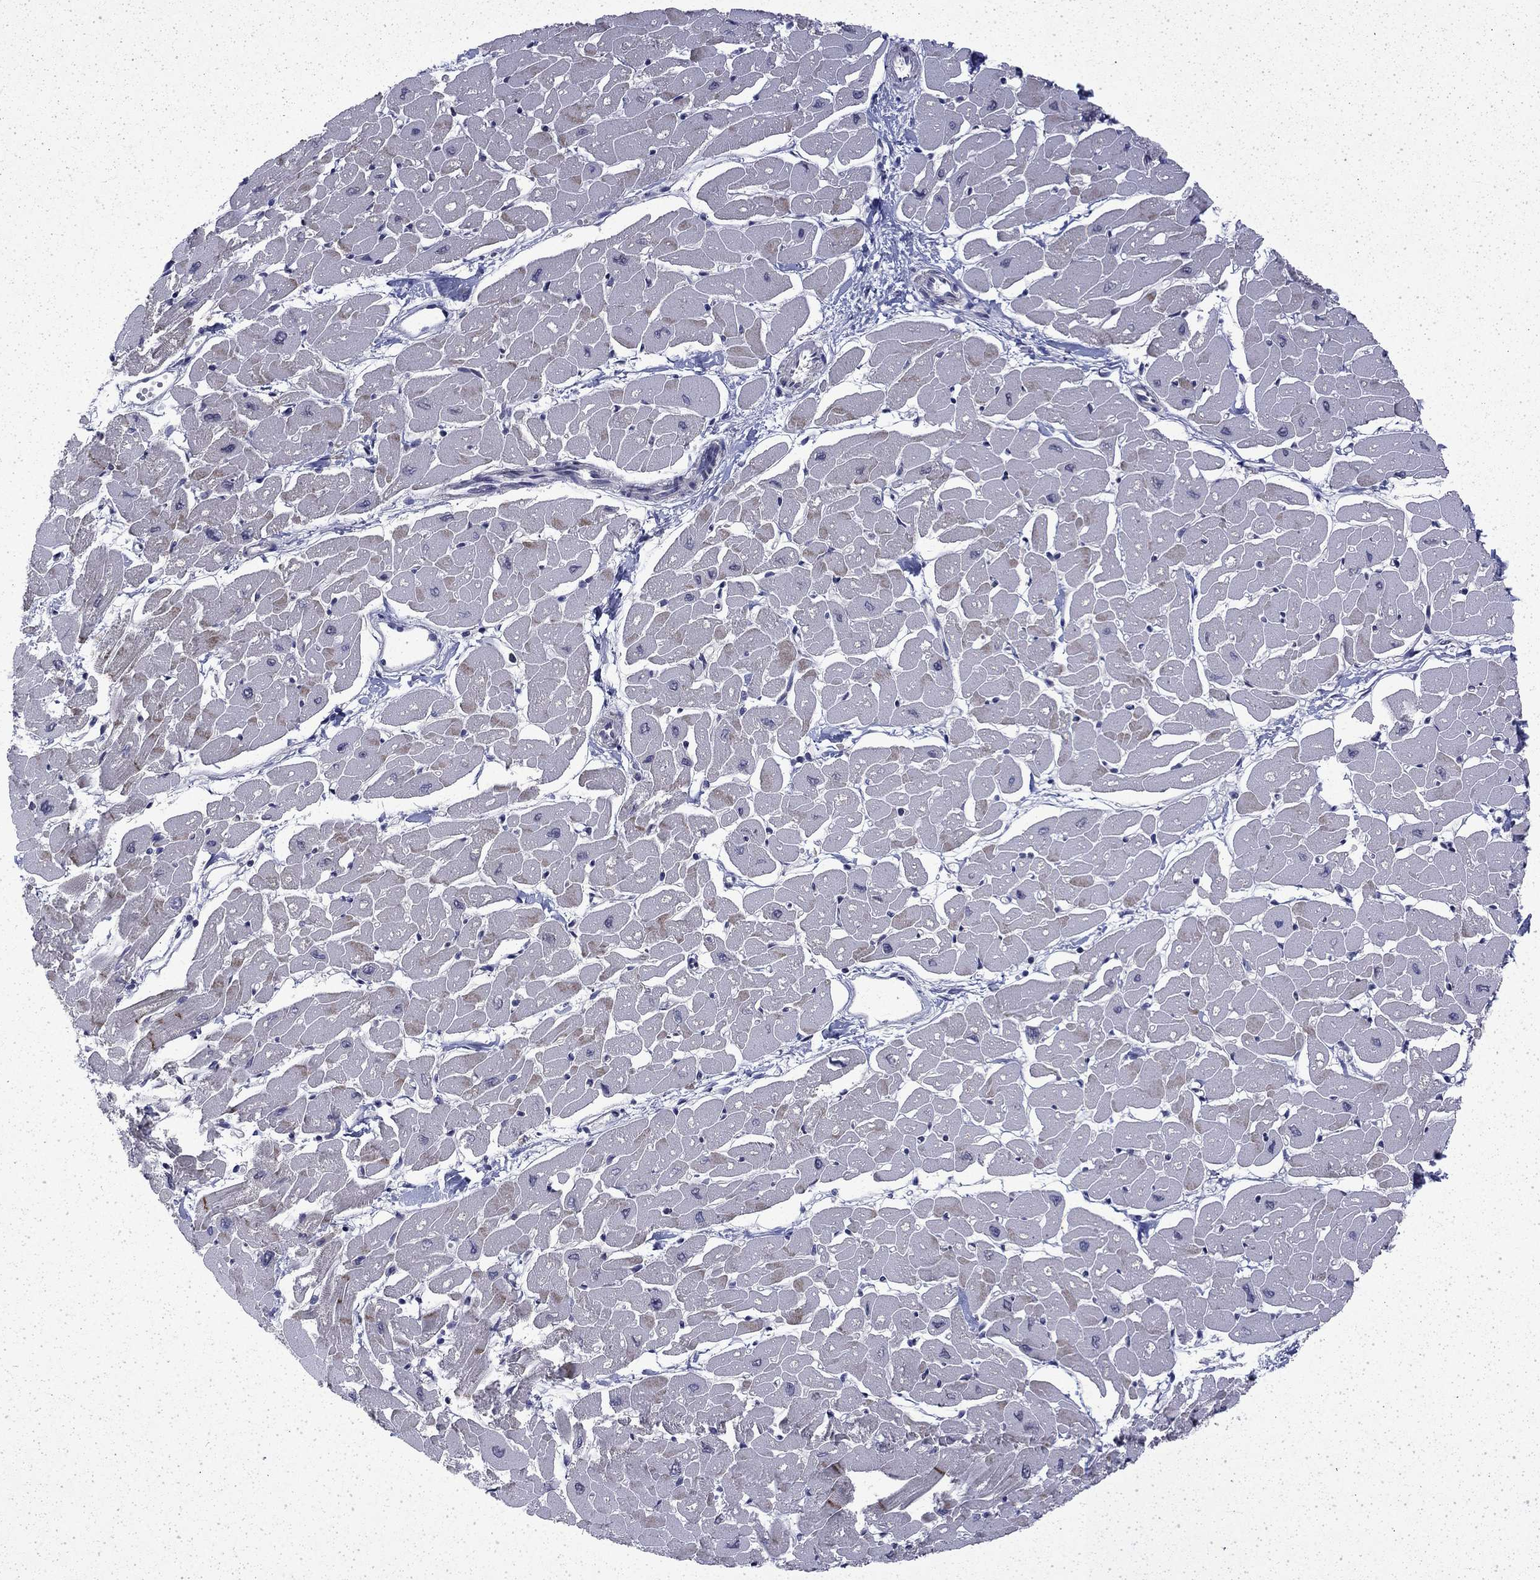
{"staining": {"intensity": "negative", "quantity": "none", "location": "none"}, "tissue": "heart muscle", "cell_type": "Cardiomyocytes", "image_type": "normal", "snomed": [{"axis": "morphology", "description": "Normal tissue, NOS"}, {"axis": "topography", "description": "Heart"}], "caption": "Micrograph shows no significant protein positivity in cardiomyocytes of unremarkable heart muscle.", "gene": "CHAT", "patient": {"sex": "male", "age": 57}}